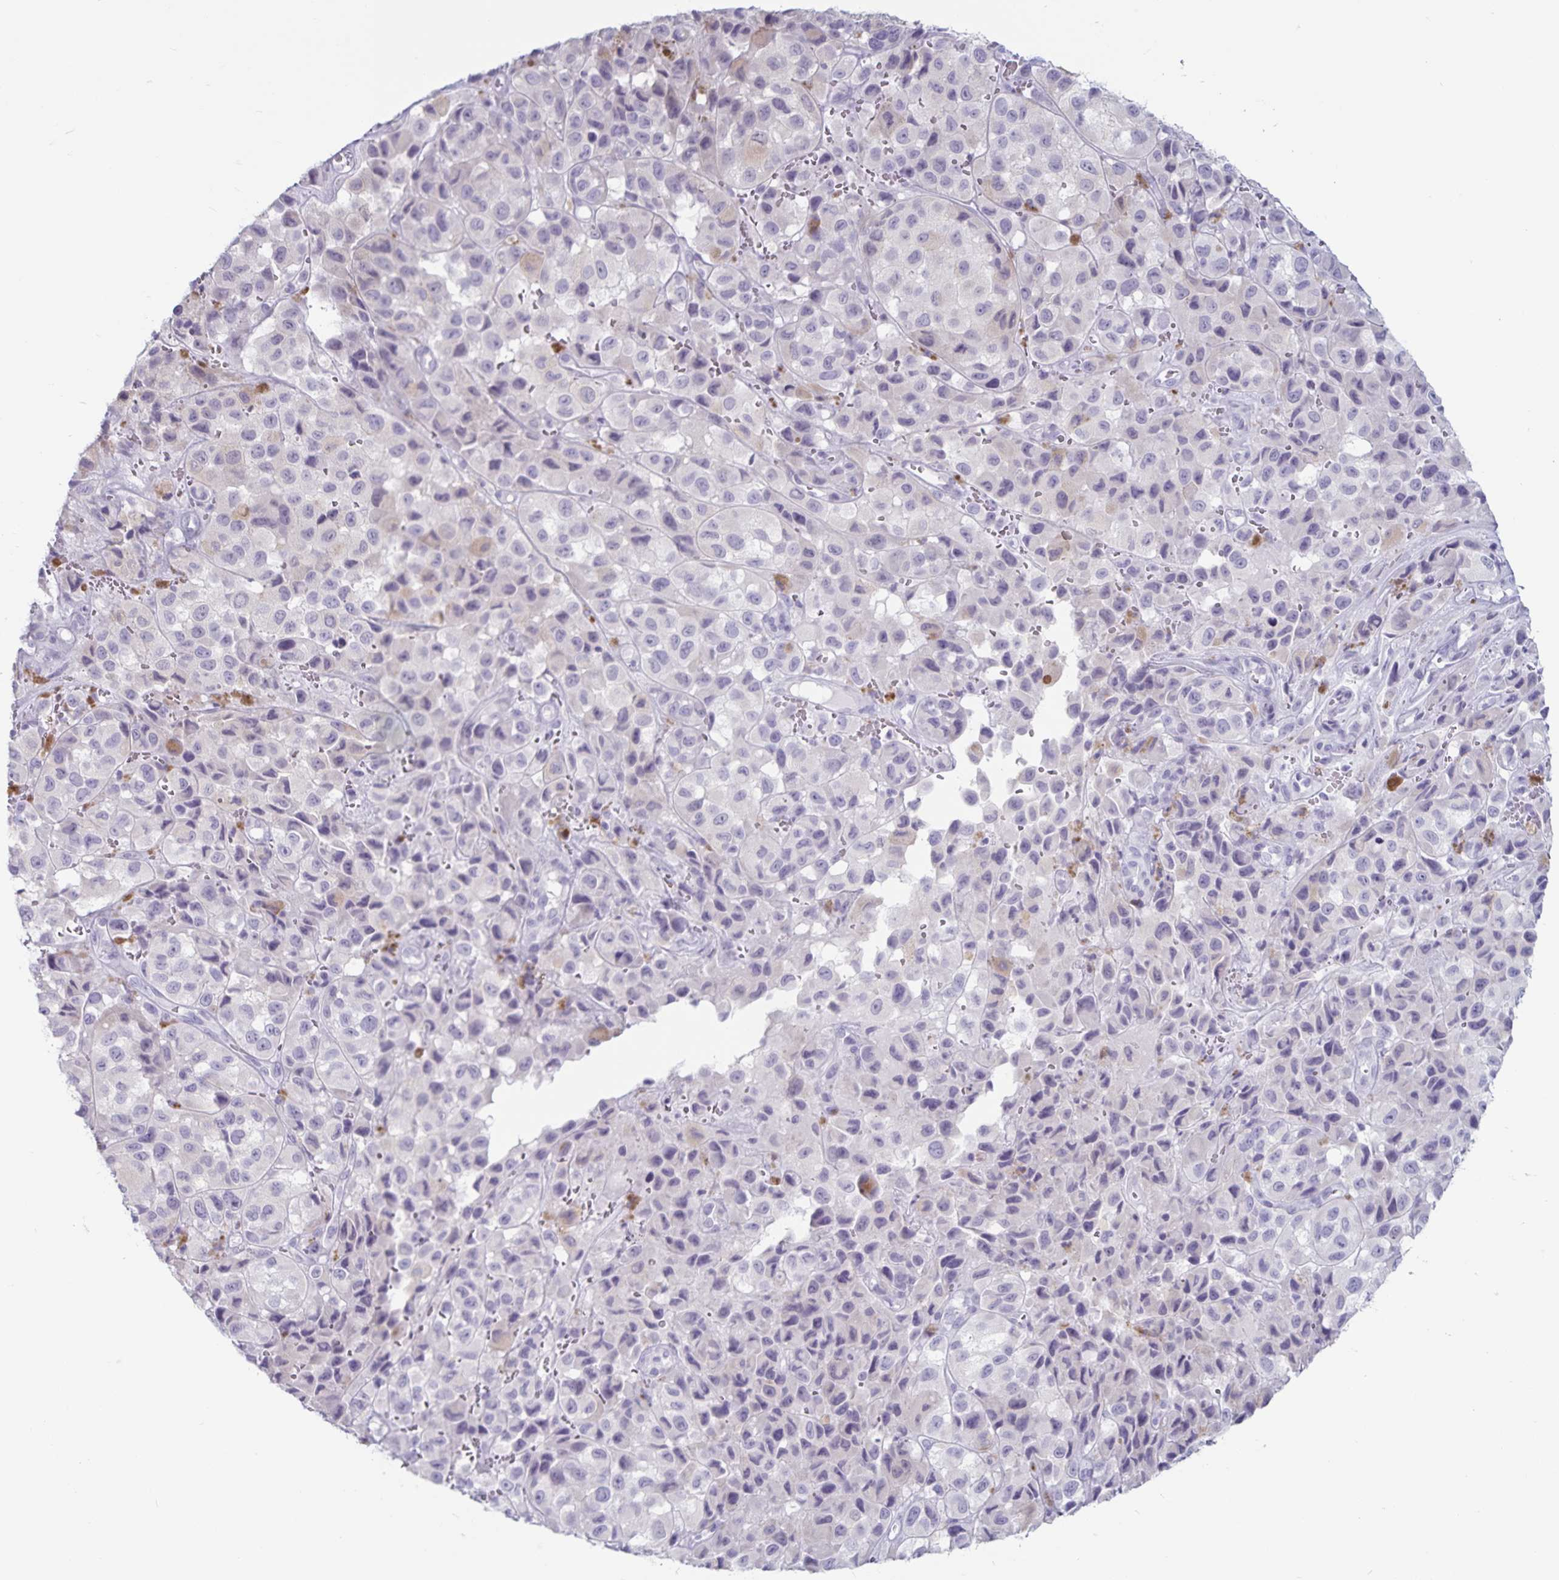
{"staining": {"intensity": "negative", "quantity": "none", "location": "none"}, "tissue": "melanoma", "cell_type": "Tumor cells", "image_type": "cancer", "snomed": [{"axis": "morphology", "description": "Malignant melanoma, NOS"}, {"axis": "topography", "description": "Skin"}], "caption": "An IHC photomicrograph of melanoma is shown. There is no staining in tumor cells of melanoma. (DAB (3,3'-diaminobenzidine) immunohistochemistry (IHC) visualized using brightfield microscopy, high magnification).", "gene": "GNLY", "patient": {"sex": "male", "age": 93}}